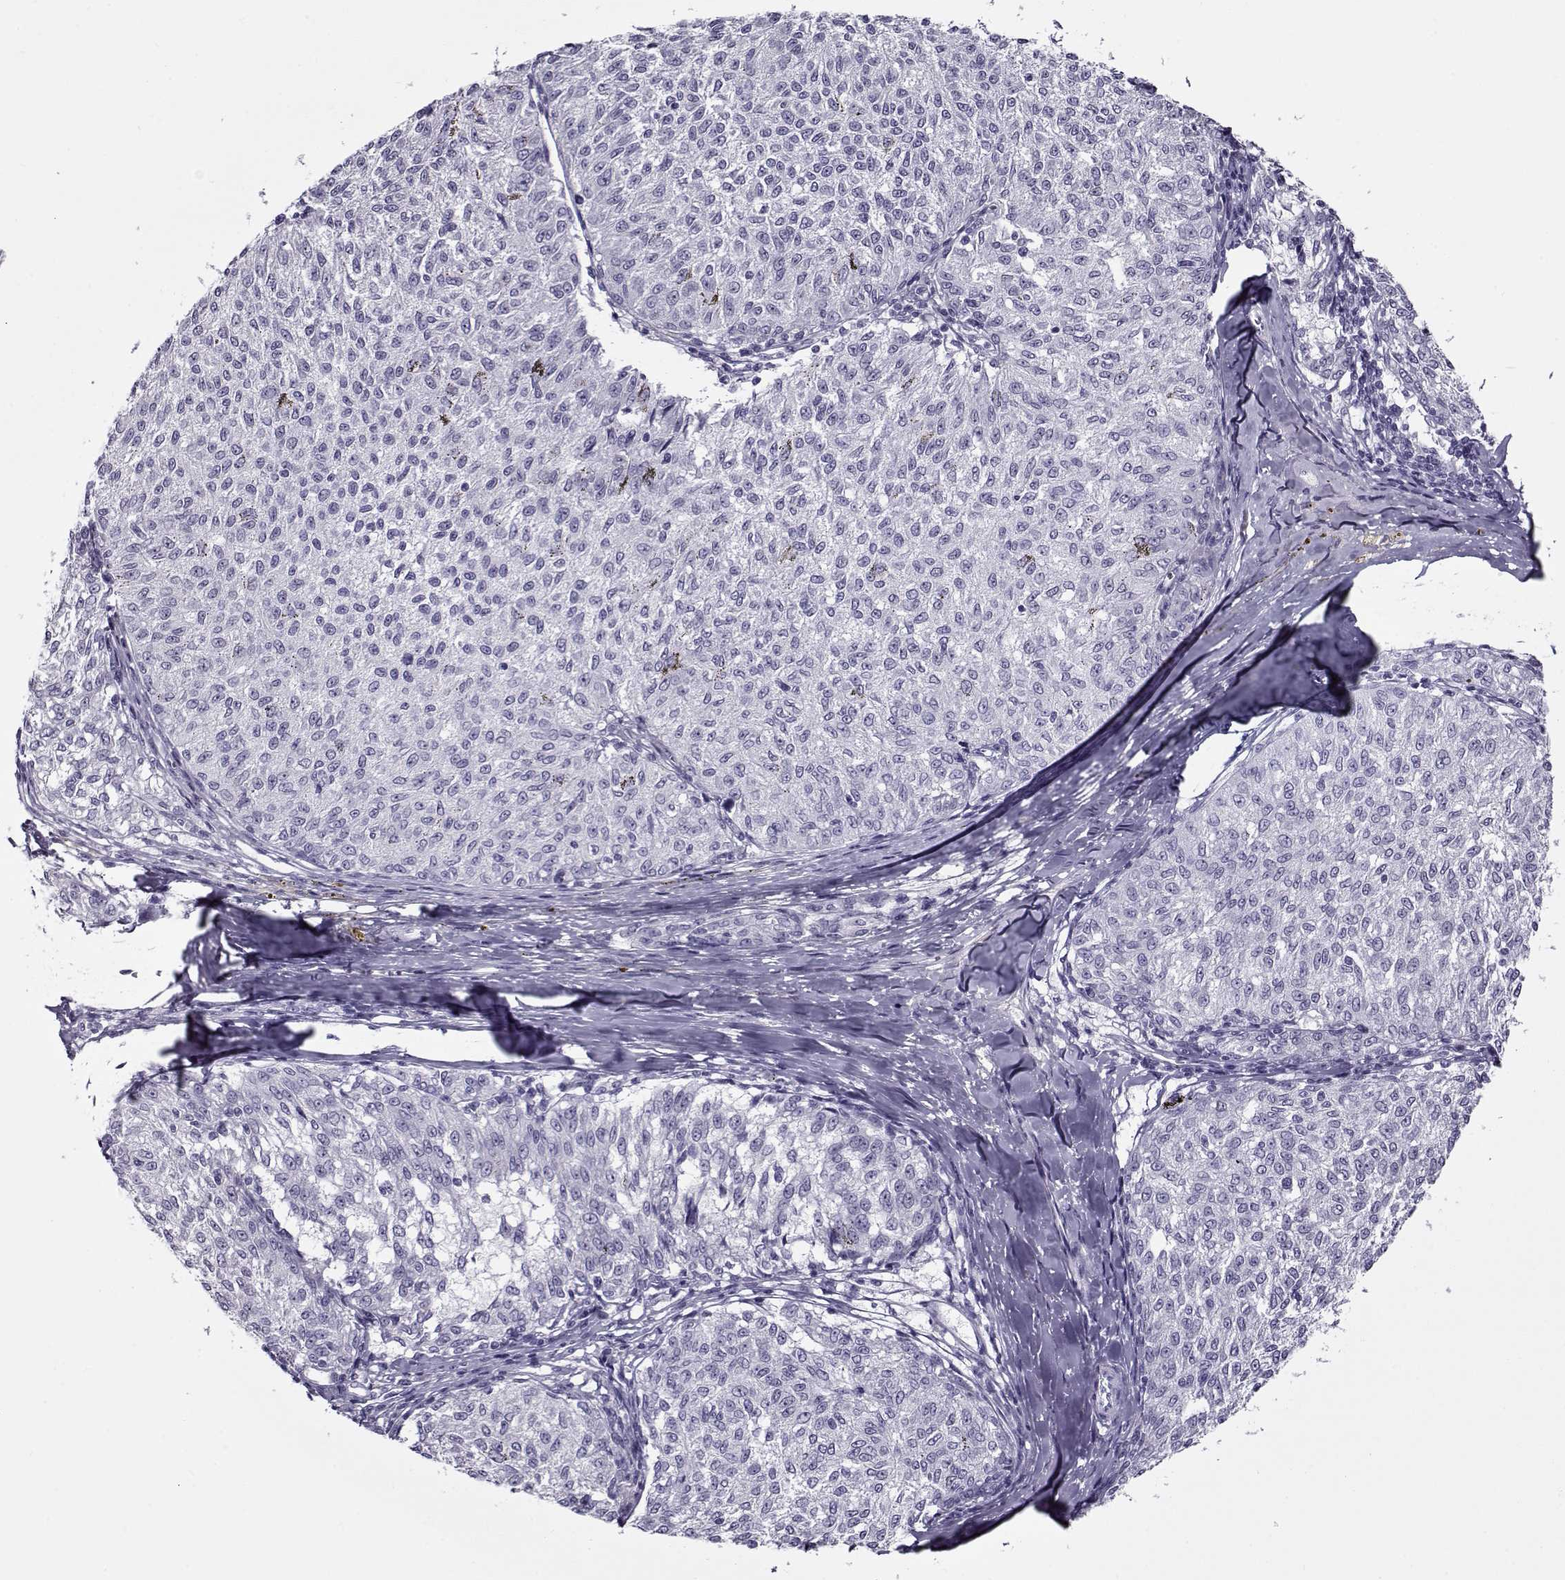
{"staining": {"intensity": "negative", "quantity": "none", "location": "none"}, "tissue": "melanoma", "cell_type": "Tumor cells", "image_type": "cancer", "snomed": [{"axis": "morphology", "description": "Malignant melanoma, NOS"}, {"axis": "topography", "description": "Skin"}], "caption": "Malignant melanoma was stained to show a protein in brown. There is no significant staining in tumor cells.", "gene": "GAGE2A", "patient": {"sex": "female", "age": 72}}